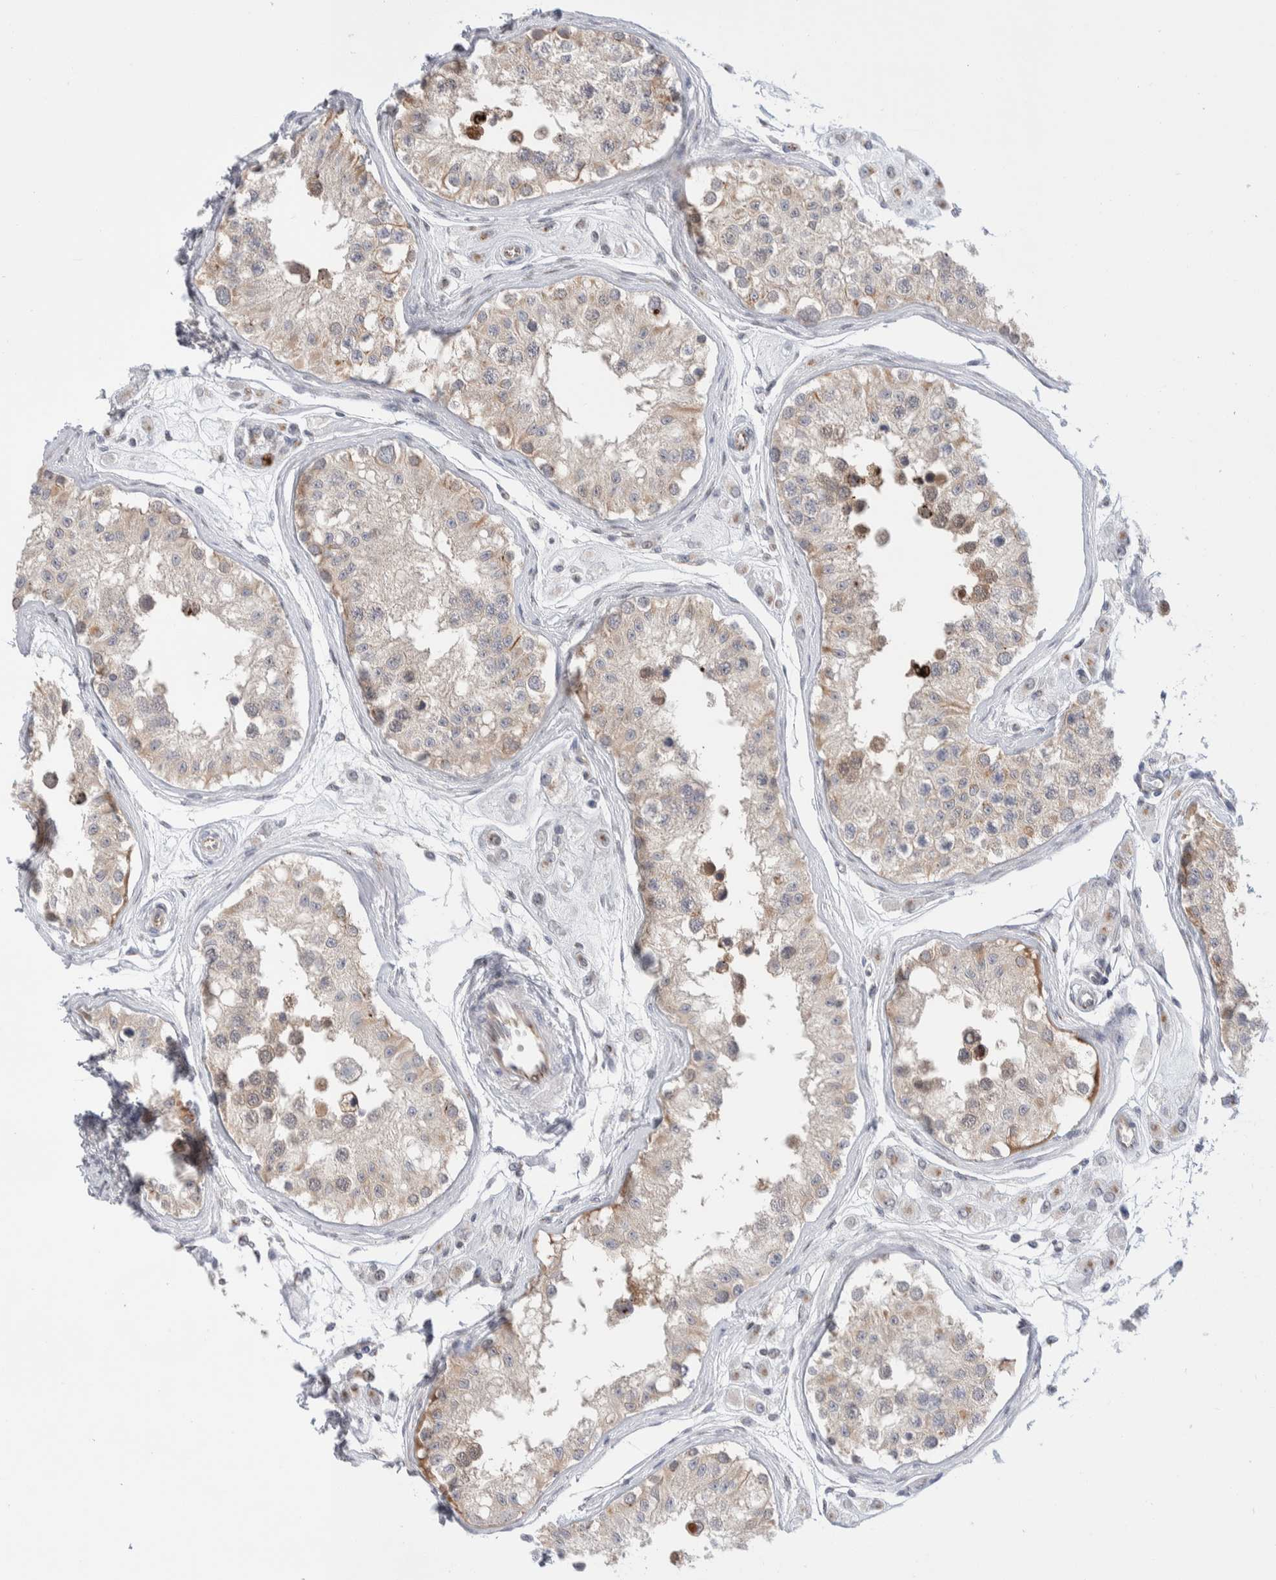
{"staining": {"intensity": "moderate", "quantity": "25%-75%", "location": "cytoplasmic/membranous"}, "tissue": "testis", "cell_type": "Cells in seminiferous ducts", "image_type": "normal", "snomed": [{"axis": "morphology", "description": "Normal tissue, NOS"}, {"axis": "morphology", "description": "Adenocarcinoma, metastatic, NOS"}, {"axis": "topography", "description": "Testis"}], "caption": "Immunohistochemistry (IHC) of unremarkable human testis exhibits medium levels of moderate cytoplasmic/membranous positivity in about 25%-75% of cells in seminiferous ducts. (Stains: DAB in brown, nuclei in blue, Microscopy: brightfield microscopy at high magnification).", "gene": "C1orf112", "patient": {"sex": "male", "age": 26}}